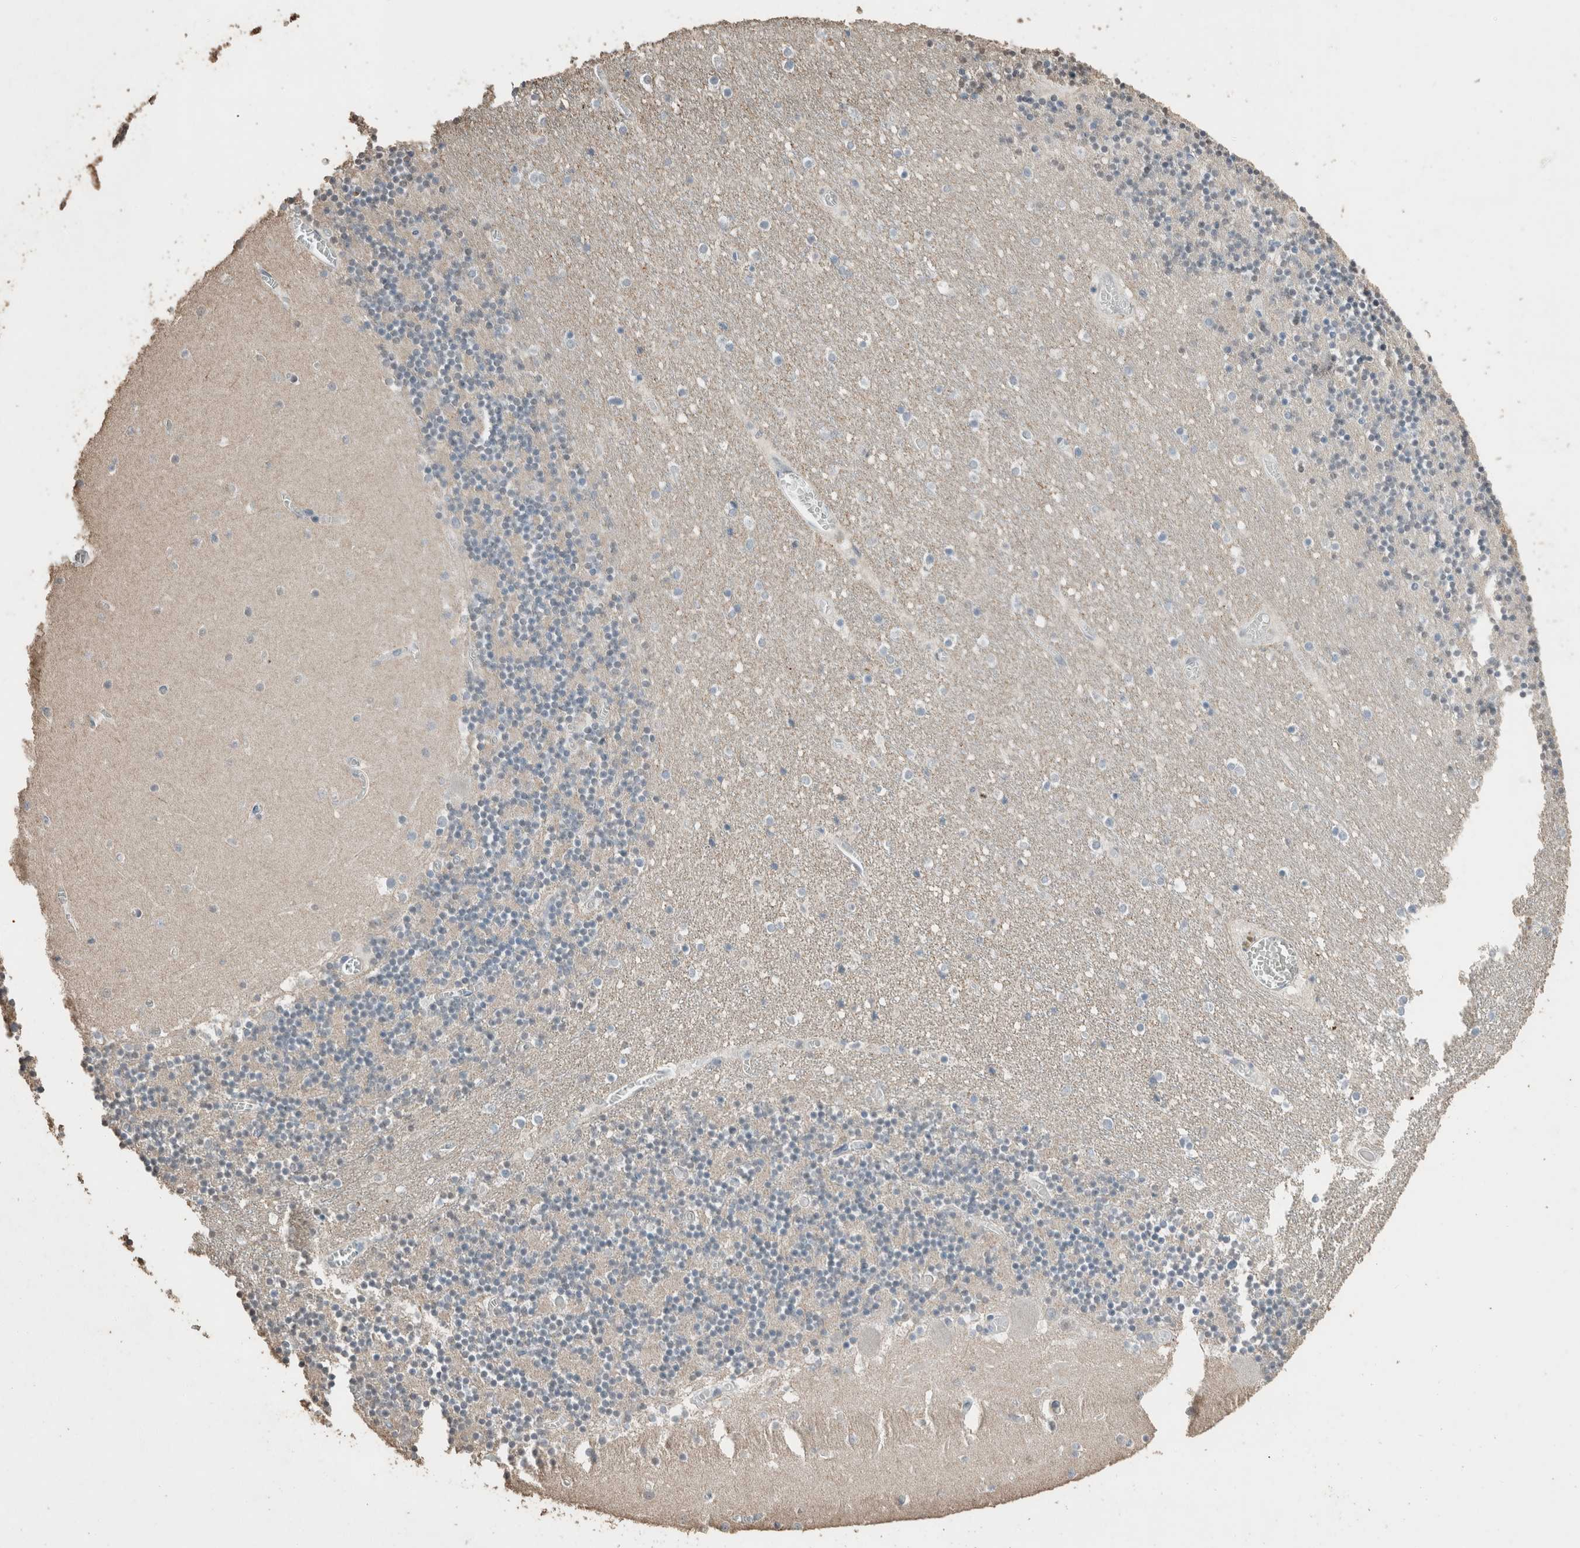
{"staining": {"intensity": "negative", "quantity": "none", "location": "none"}, "tissue": "cerebellum", "cell_type": "Cells in granular layer", "image_type": "normal", "snomed": [{"axis": "morphology", "description": "Normal tissue, NOS"}, {"axis": "topography", "description": "Cerebellum"}], "caption": "This is an immunohistochemistry micrograph of benign cerebellum. There is no positivity in cells in granular layer.", "gene": "ACVR2B", "patient": {"sex": "female", "age": 28}}